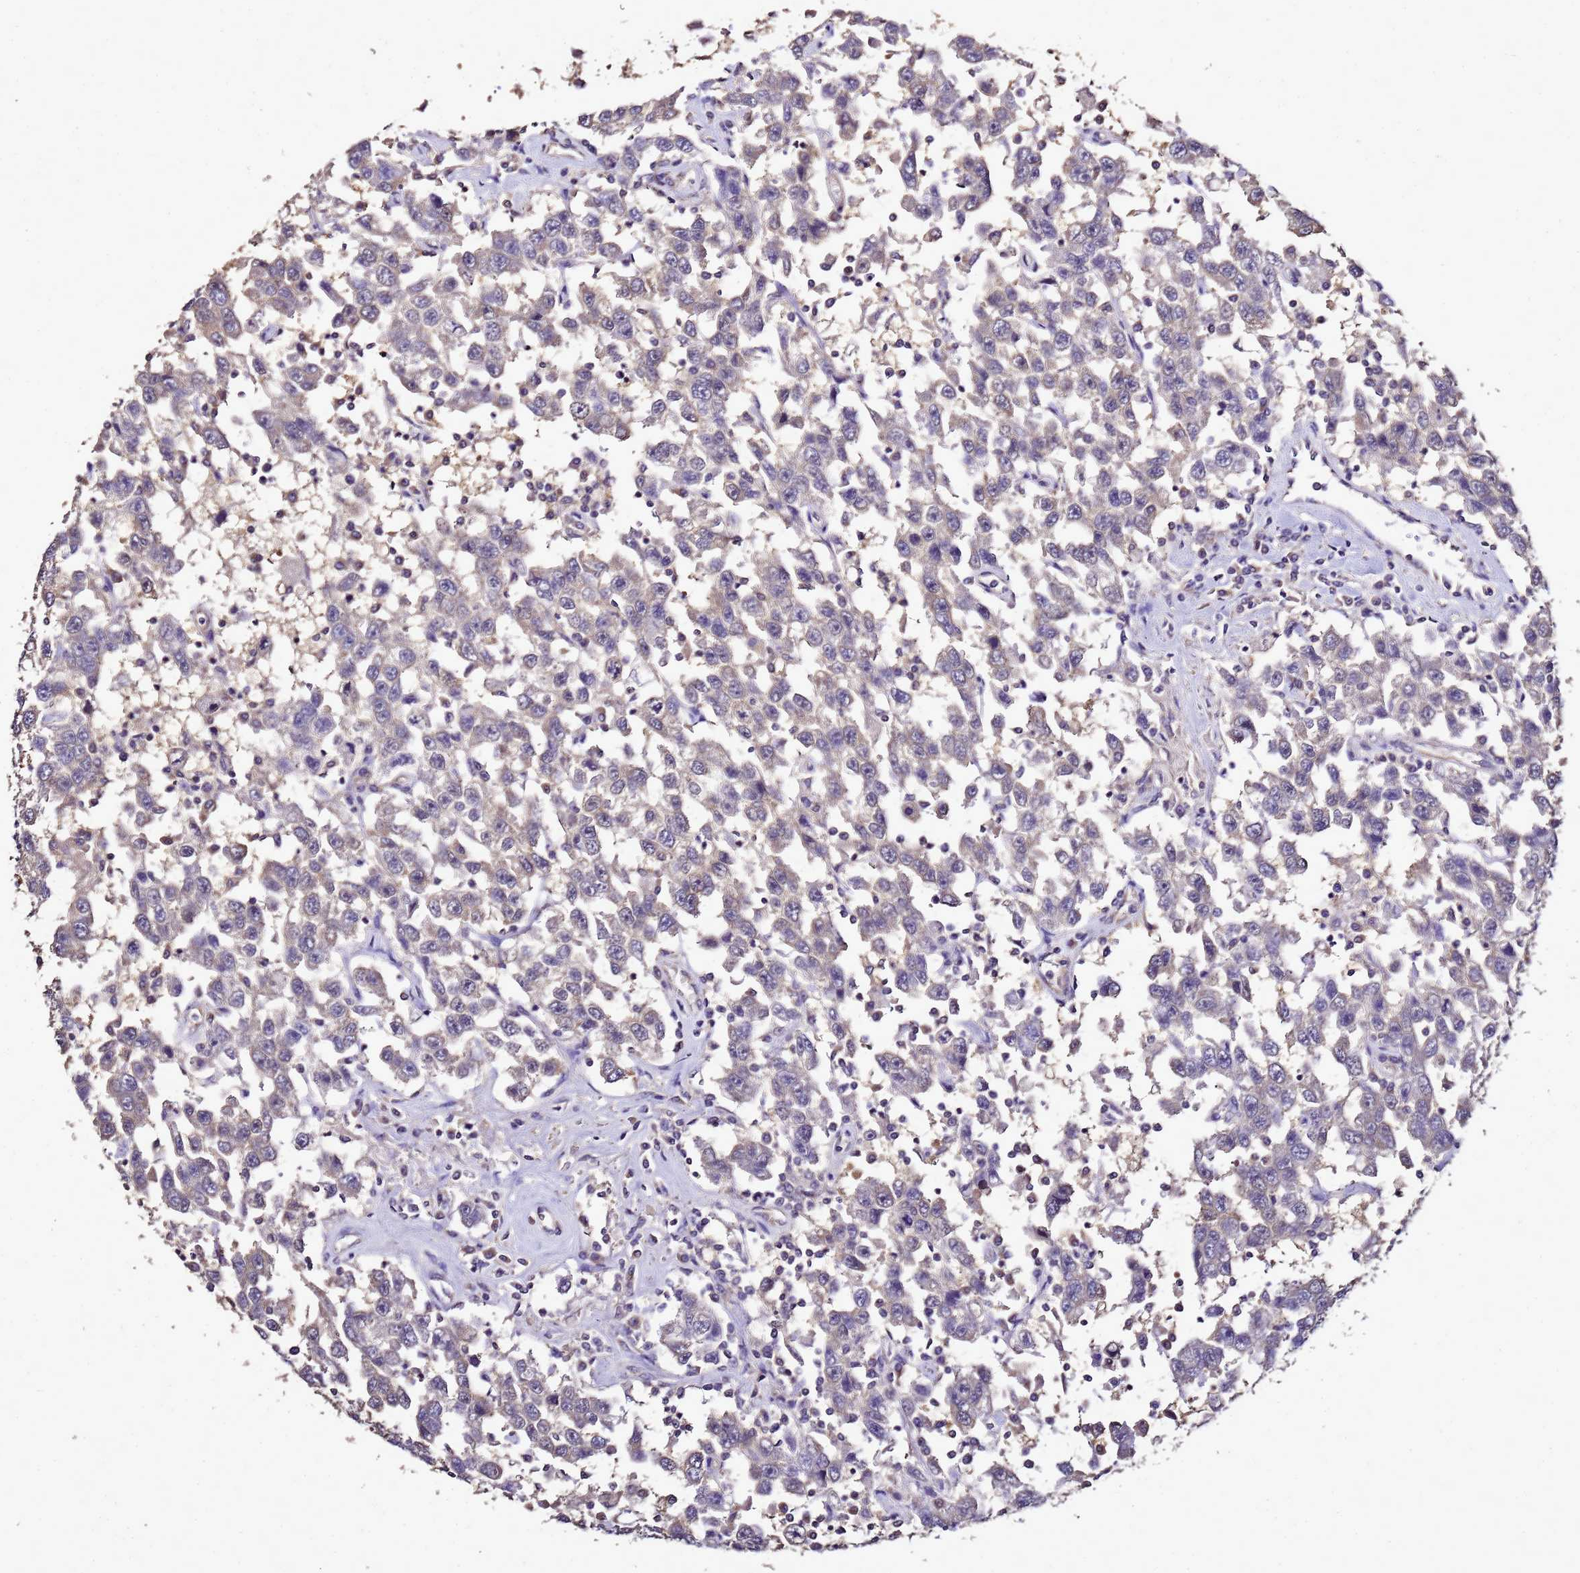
{"staining": {"intensity": "weak", "quantity": "<25%", "location": "cytoplasmic/membranous"}, "tissue": "testis cancer", "cell_type": "Tumor cells", "image_type": "cancer", "snomed": [{"axis": "morphology", "description": "Seminoma, NOS"}, {"axis": "topography", "description": "Testis"}], "caption": "An immunohistochemistry photomicrograph of testis seminoma is shown. There is no staining in tumor cells of testis seminoma. Brightfield microscopy of IHC stained with DAB (3,3'-diaminobenzidine) (brown) and hematoxylin (blue), captured at high magnification.", "gene": "ENOPH1", "patient": {"sex": "male", "age": 41}}